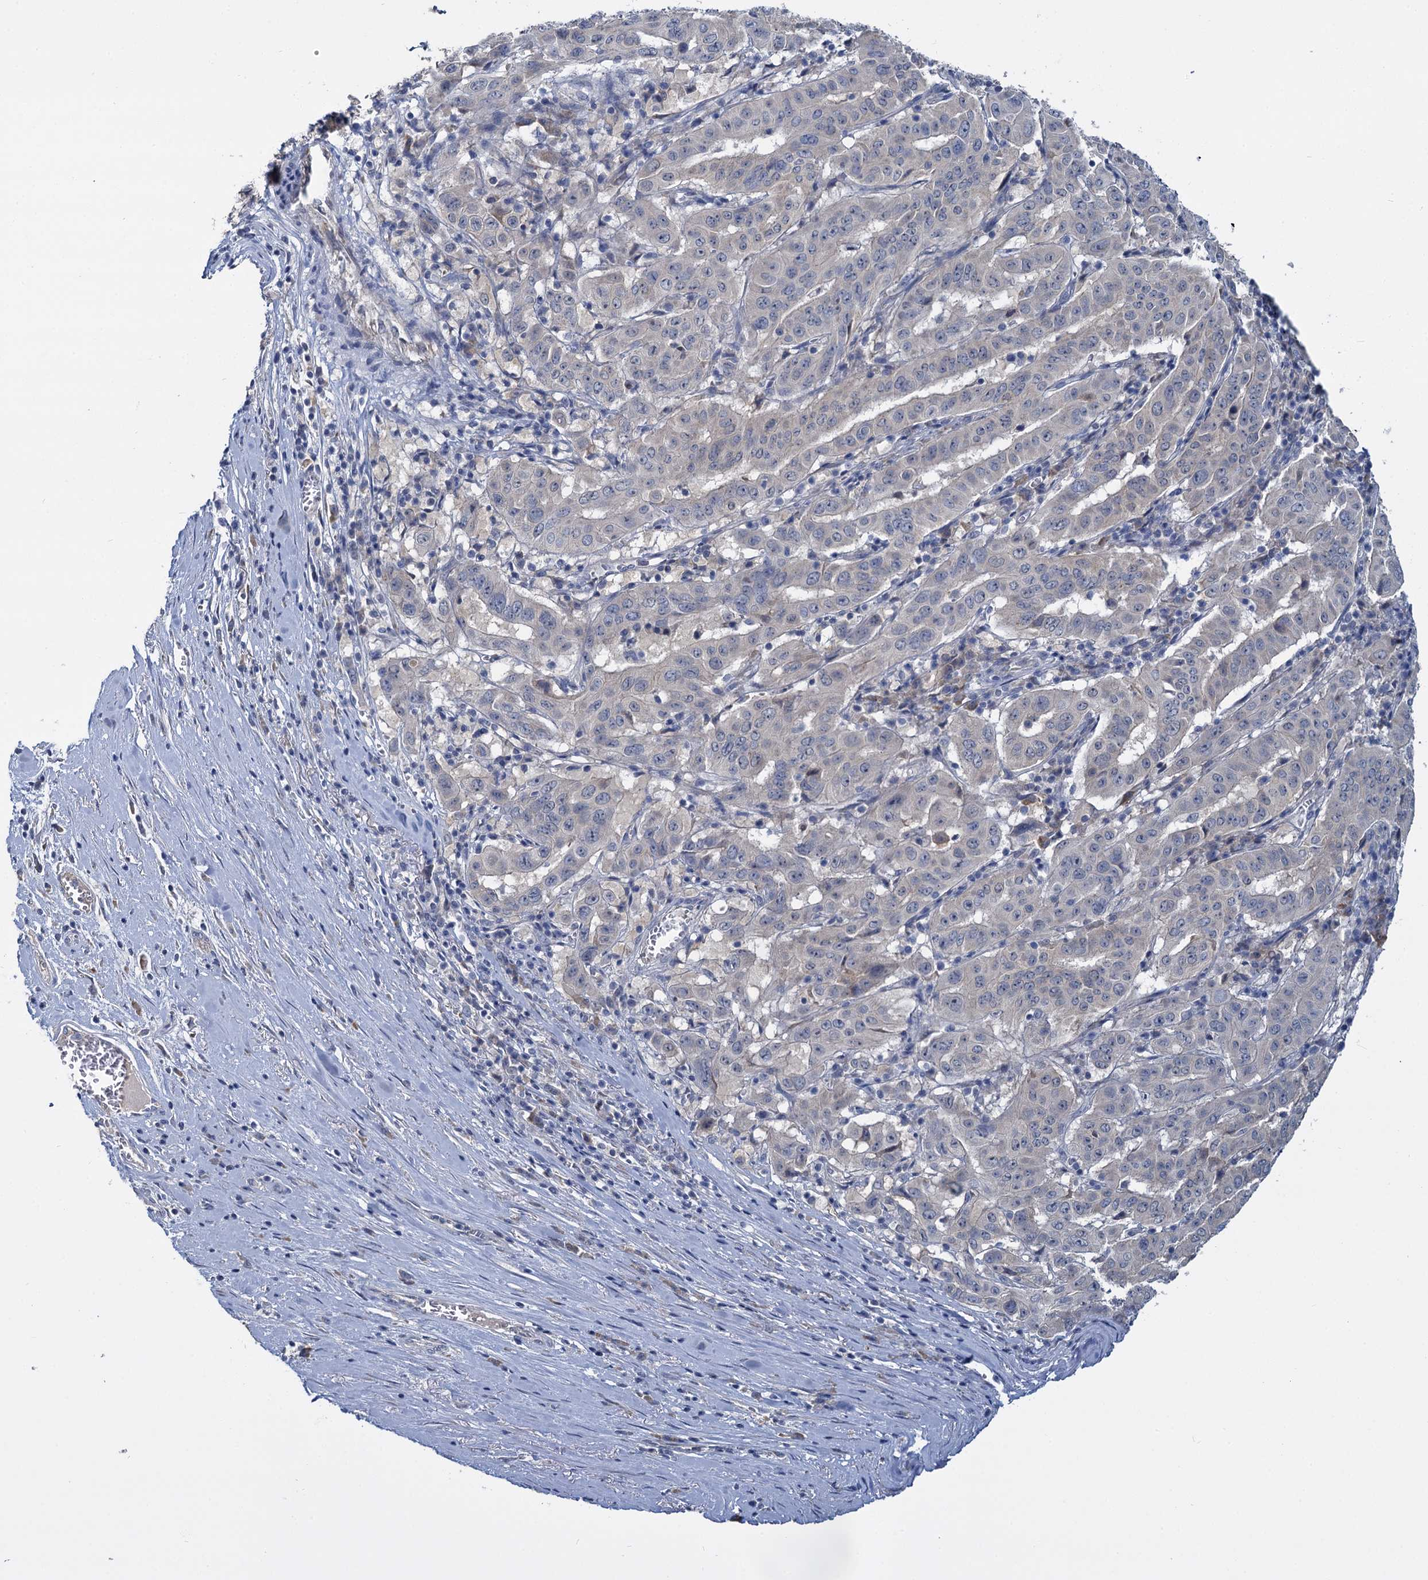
{"staining": {"intensity": "negative", "quantity": "none", "location": "none"}, "tissue": "pancreatic cancer", "cell_type": "Tumor cells", "image_type": "cancer", "snomed": [{"axis": "morphology", "description": "Adenocarcinoma, NOS"}, {"axis": "topography", "description": "Pancreas"}], "caption": "Human pancreatic cancer stained for a protein using IHC shows no positivity in tumor cells.", "gene": "ANKRD42", "patient": {"sex": "male", "age": 63}}